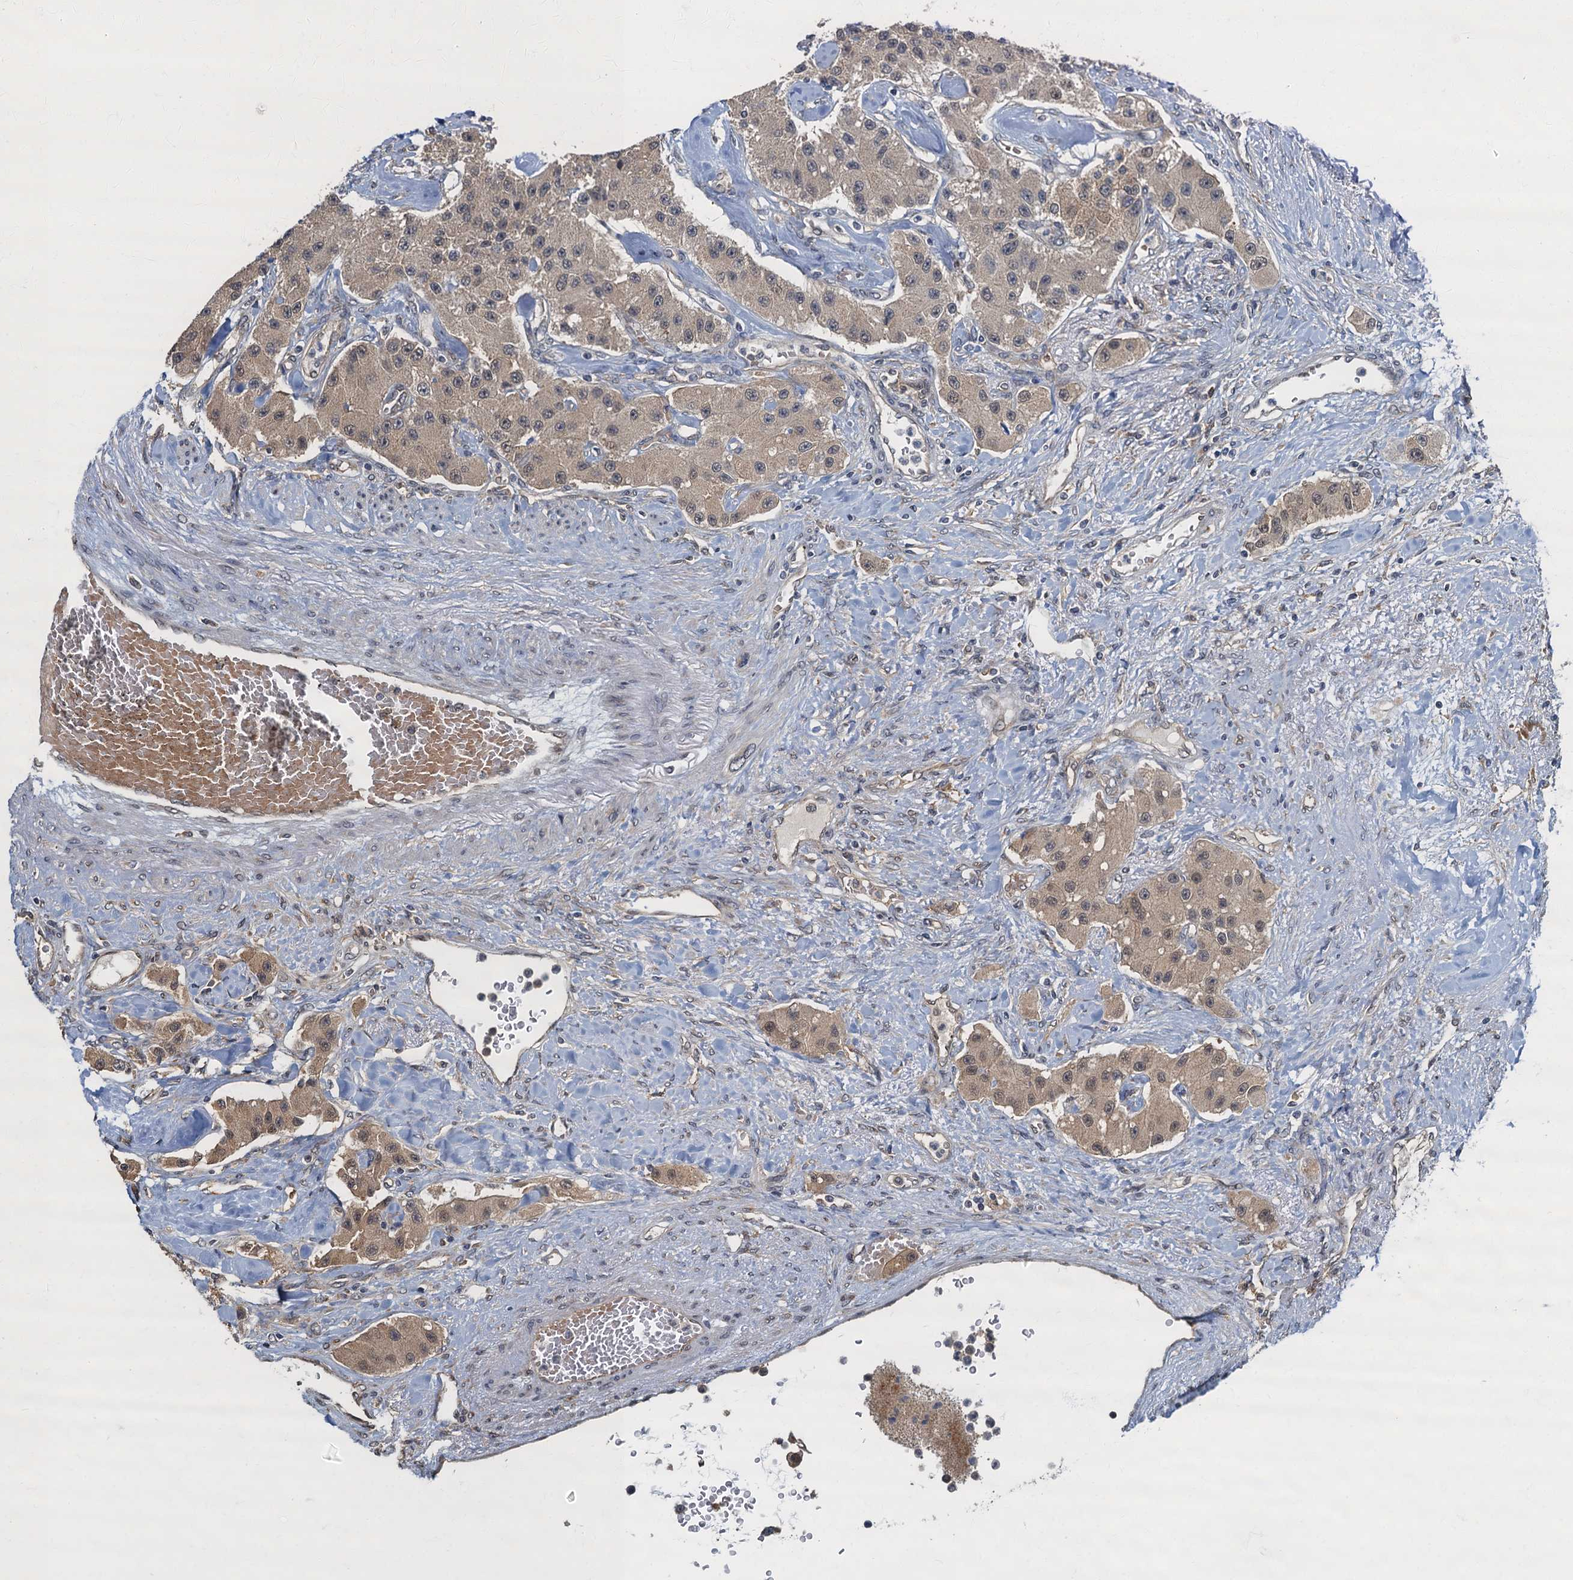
{"staining": {"intensity": "weak", "quantity": "25%-75%", "location": "cytoplasmic/membranous,nuclear"}, "tissue": "carcinoid", "cell_type": "Tumor cells", "image_type": "cancer", "snomed": [{"axis": "morphology", "description": "Carcinoid, malignant, NOS"}, {"axis": "topography", "description": "Pancreas"}], "caption": "Malignant carcinoid stained for a protein (brown) shows weak cytoplasmic/membranous and nuclear positive staining in approximately 25%-75% of tumor cells.", "gene": "TBCK", "patient": {"sex": "male", "age": 41}}